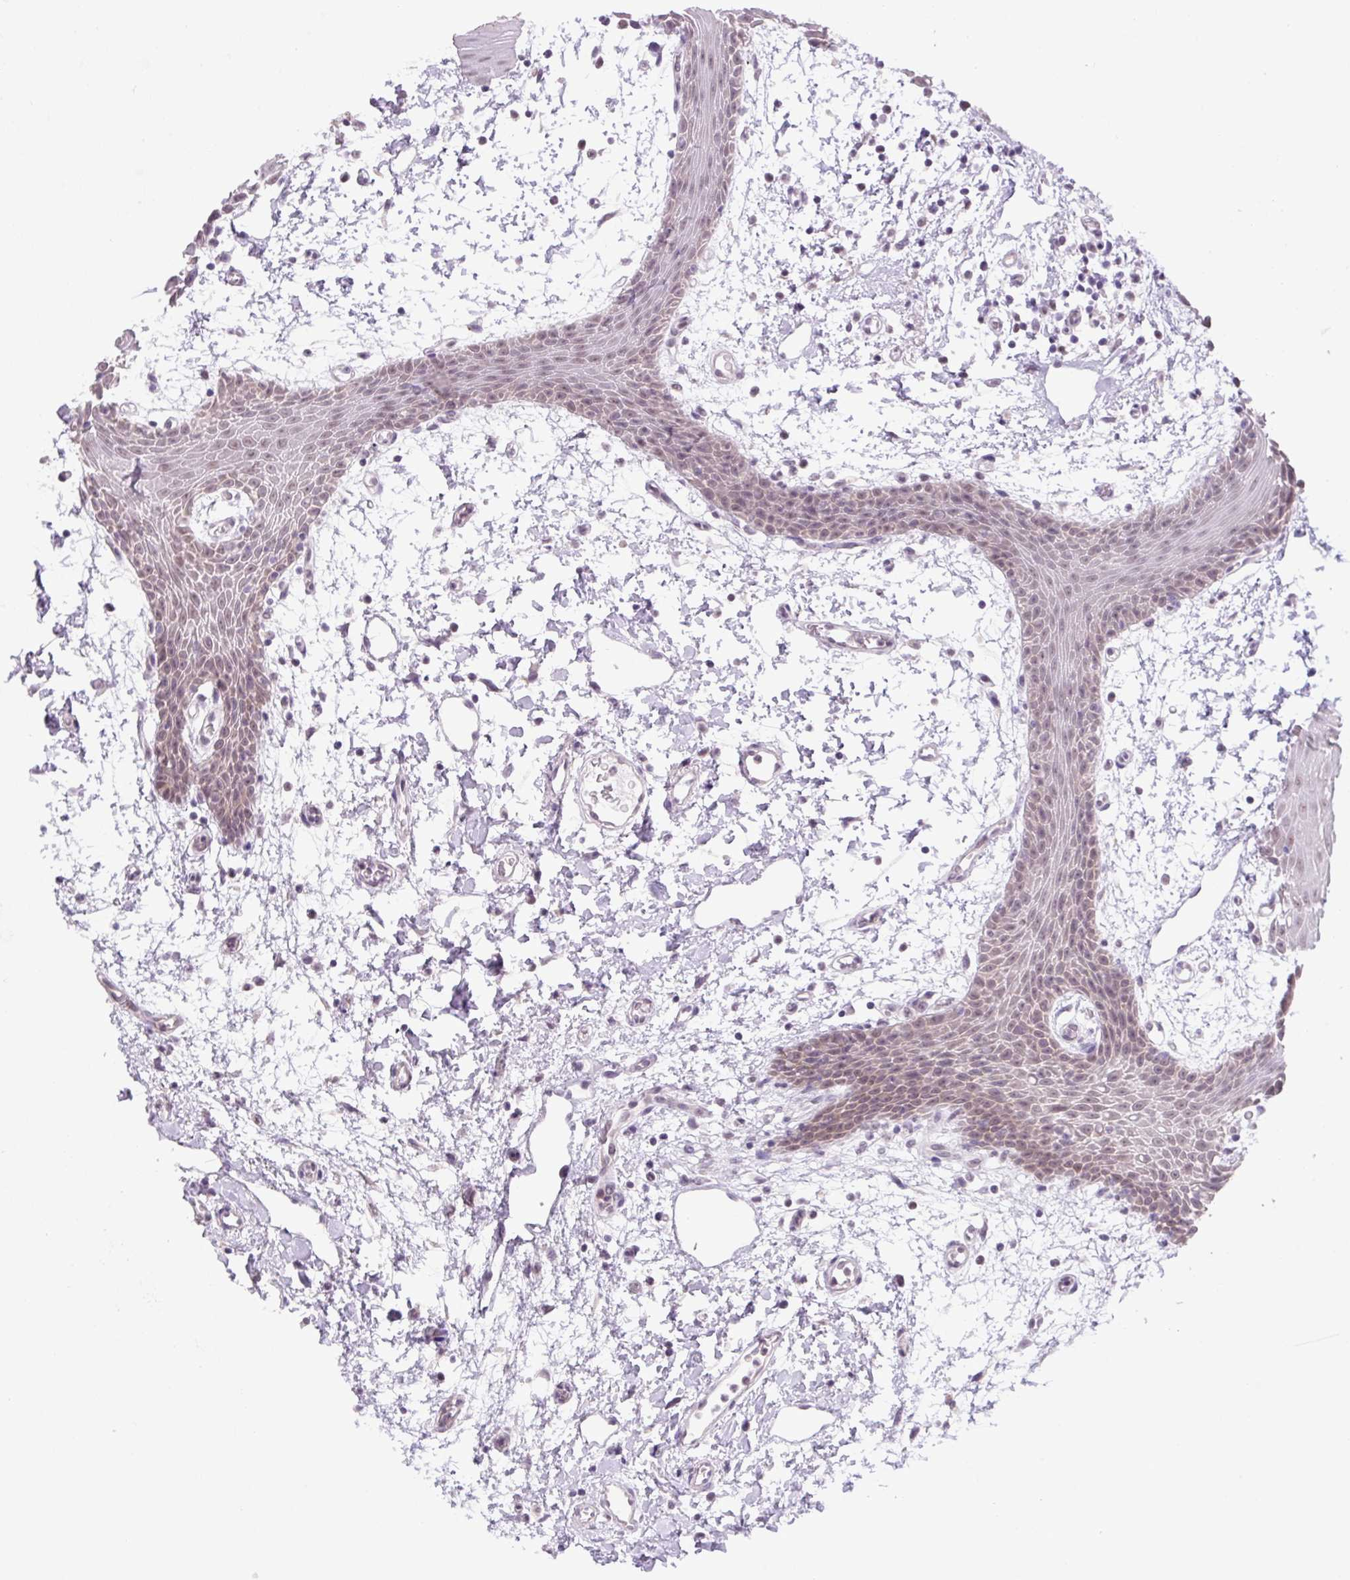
{"staining": {"intensity": "moderate", "quantity": "25%-75%", "location": "nuclear"}, "tissue": "oral mucosa", "cell_type": "Squamous epithelial cells", "image_type": "normal", "snomed": [{"axis": "morphology", "description": "Normal tissue, NOS"}, {"axis": "topography", "description": "Oral tissue"}], "caption": "Oral mucosa stained with IHC shows moderate nuclear staining in approximately 25%-75% of squamous epithelial cells.", "gene": "RYBP", "patient": {"sex": "female", "age": 59}}